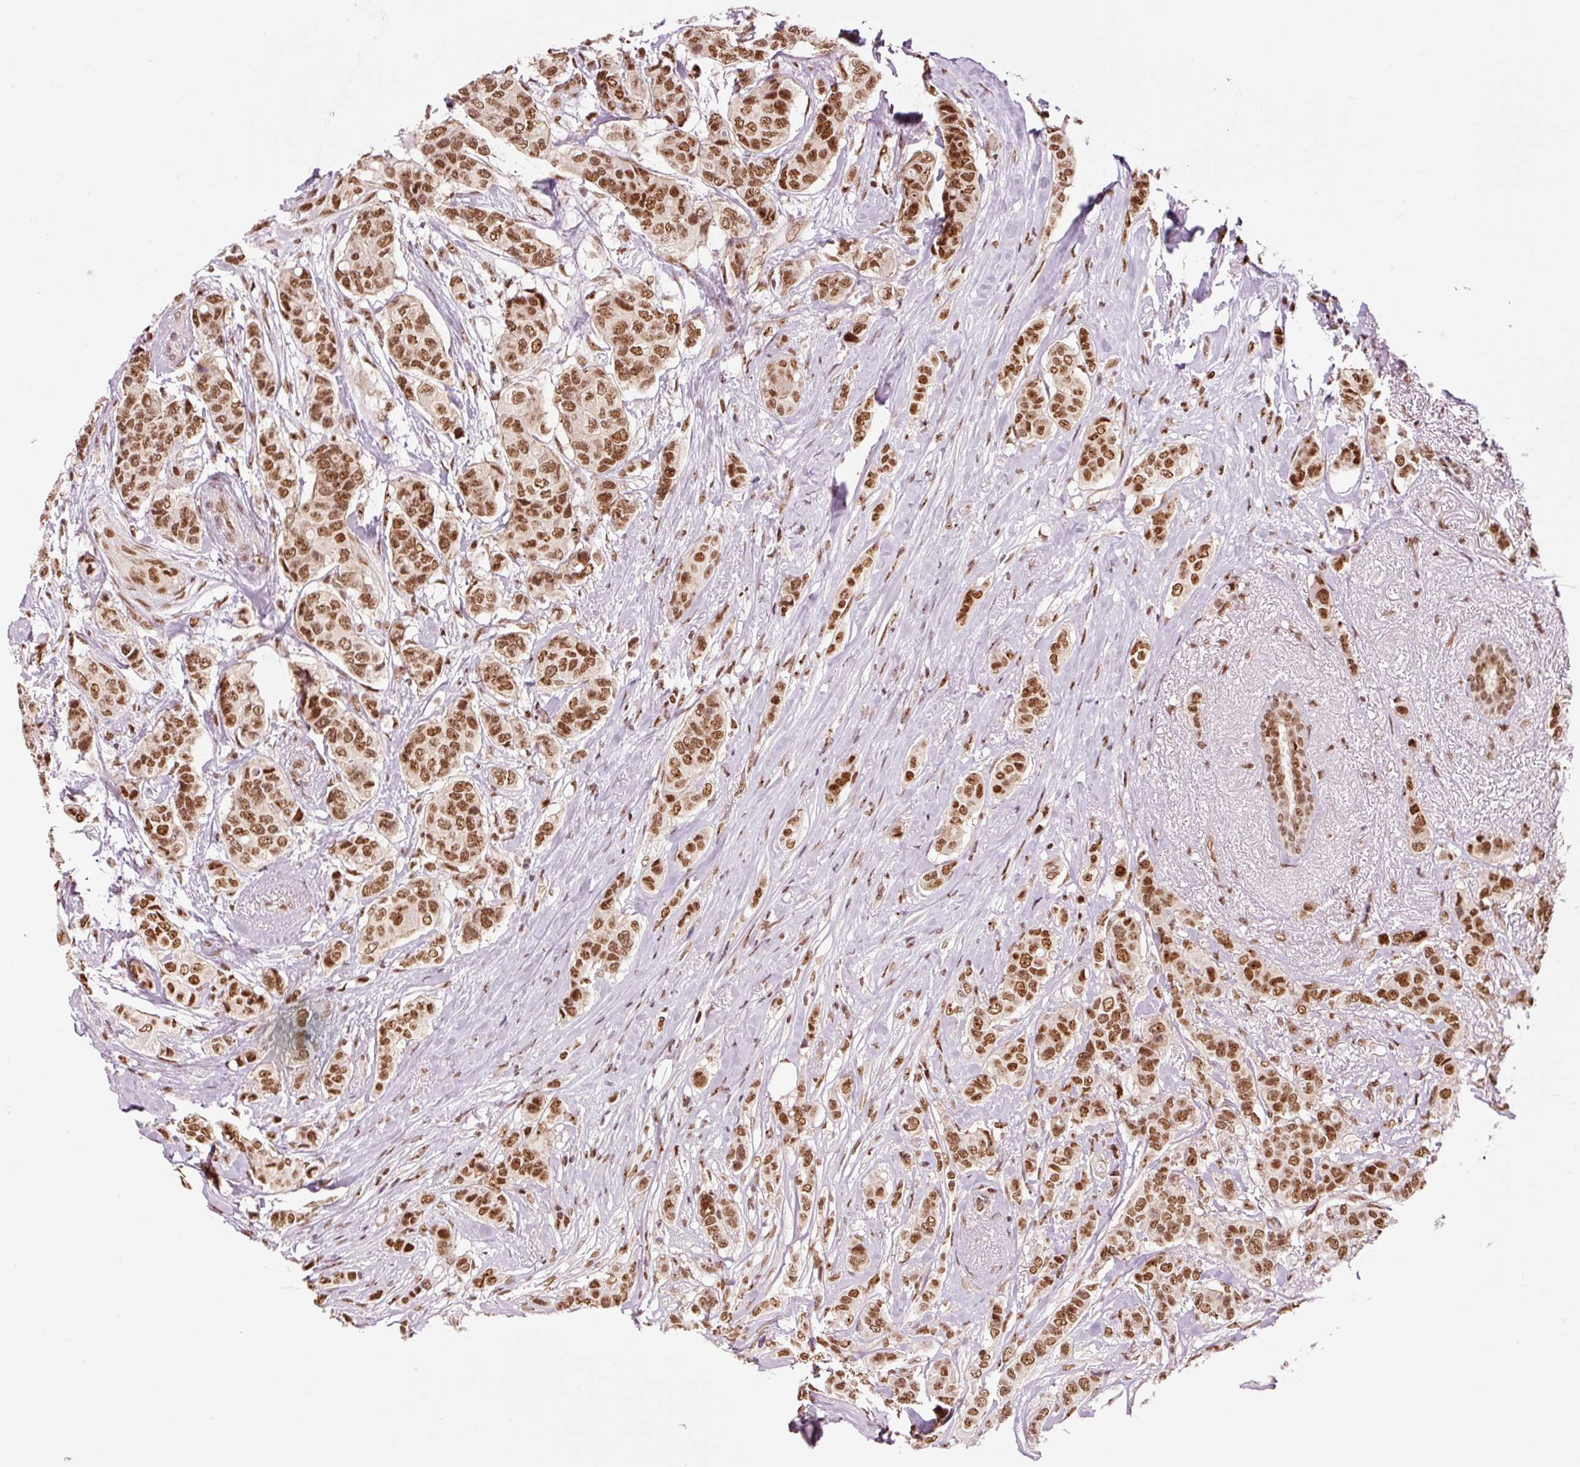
{"staining": {"intensity": "moderate", "quantity": ">75%", "location": "nuclear"}, "tissue": "breast cancer", "cell_type": "Tumor cells", "image_type": "cancer", "snomed": [{"axis": "morphology", "description": "Lobular carcinoma"}, {"axis": "topography", "description": "Breast"}], "caption": "Immunohistochemical staining of human breast lobular carcinoma exhibits moderate nuclear protein positivity in approximately >75% of tumor cells.", "gene": "ZBTB44", "patient": {"sex": "female", "age": 51}}